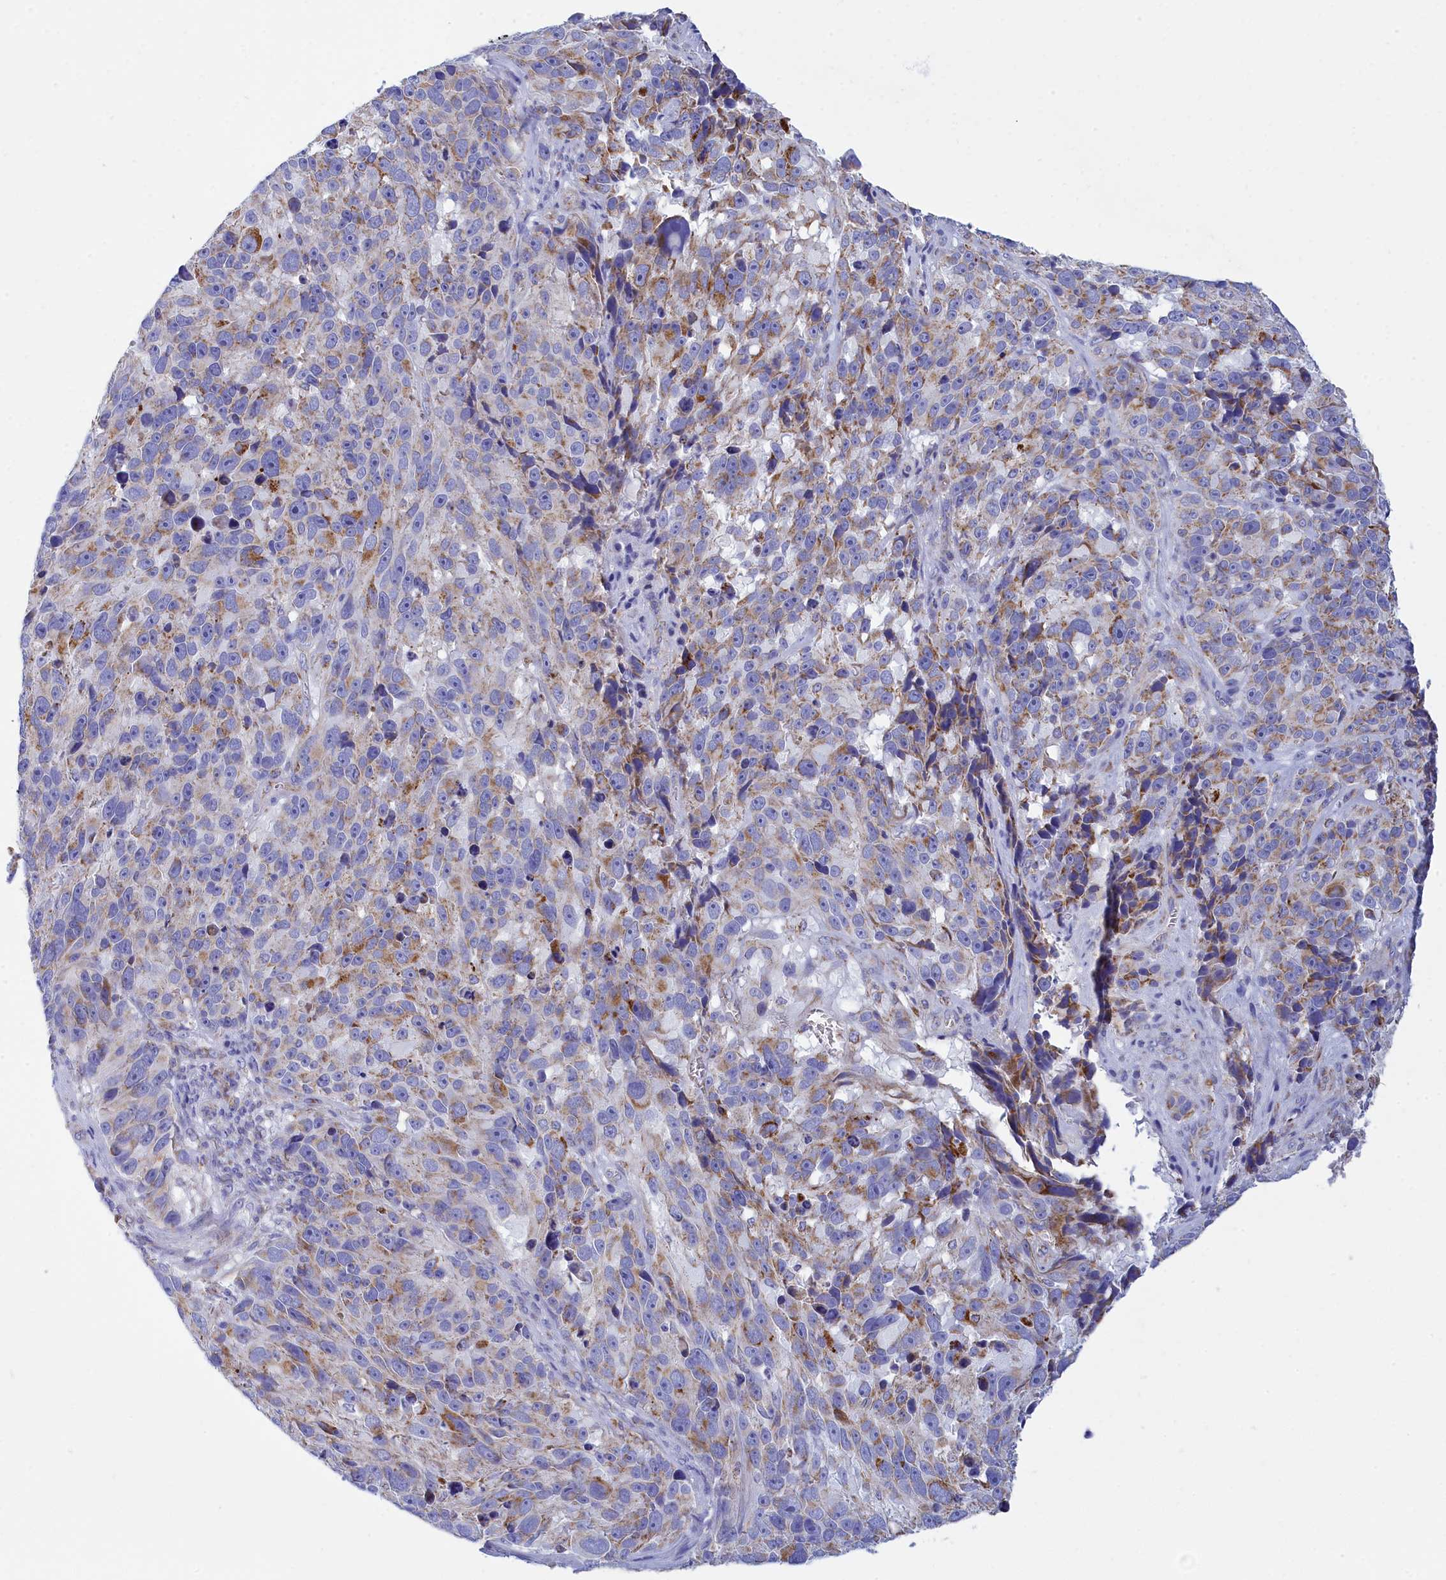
{"staining": {"intensity": "moderate", "quantity": "25%-75%", "location": "cytoplasmic/membranous"}, "tissue": "melanoma", "cell_type": "Tumor cells", "image_type": "cancer", "snomed": [{"axis": "morphology", "description": "Malignant melanoma, NOS"}, {"axis": "topography", "description": "Skin"}], "caption": "This image displays IHC staining of malignant melanoma, with medium moderate cytoplasmic/membranous expression in approximately 25%-75% of tumor cells.", "gene": "CCRL2", "patient": {"sex": "male", "age": 84}}